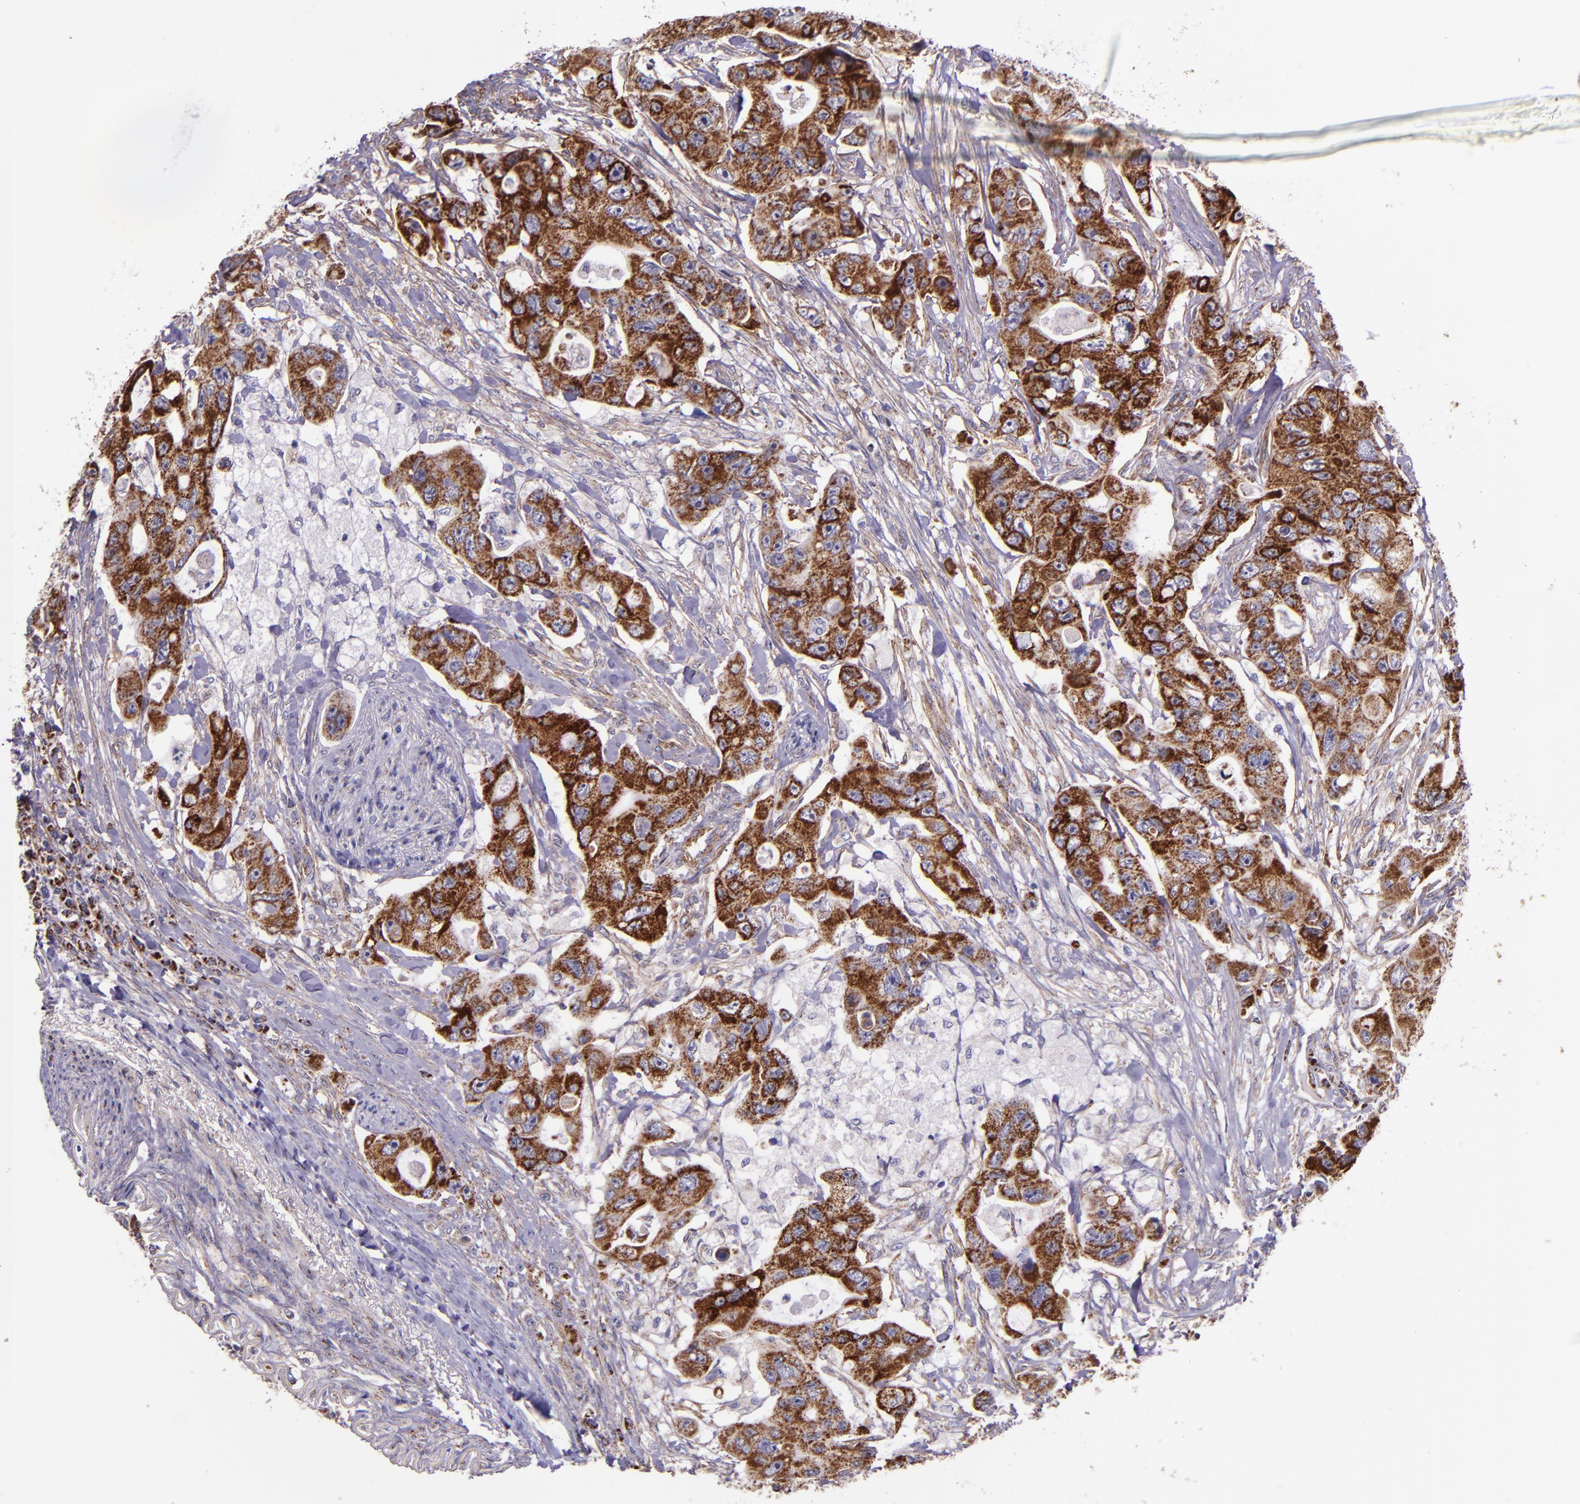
{"staining": {"intensity": "strong", "quantity": ">75%", "location": "cytoplasmic/membranous"}, "tissue": "colorectal cancer", "cell_type": "Tumor cells", "image_type": "cancer", "snomed": [{"axis": "morphology", "description": "Adenocarcinoma, NOS"}, {"axis": "topography", "description": "Colon"}], "caption": "IHC of human colorectal adenocarcinoma displays high levels of strong cytoplasmic/membranous staining in approximately >75% of tumor cells.", "gene": "IDH3G", "patient": {"sex": "female", "age": 46}}